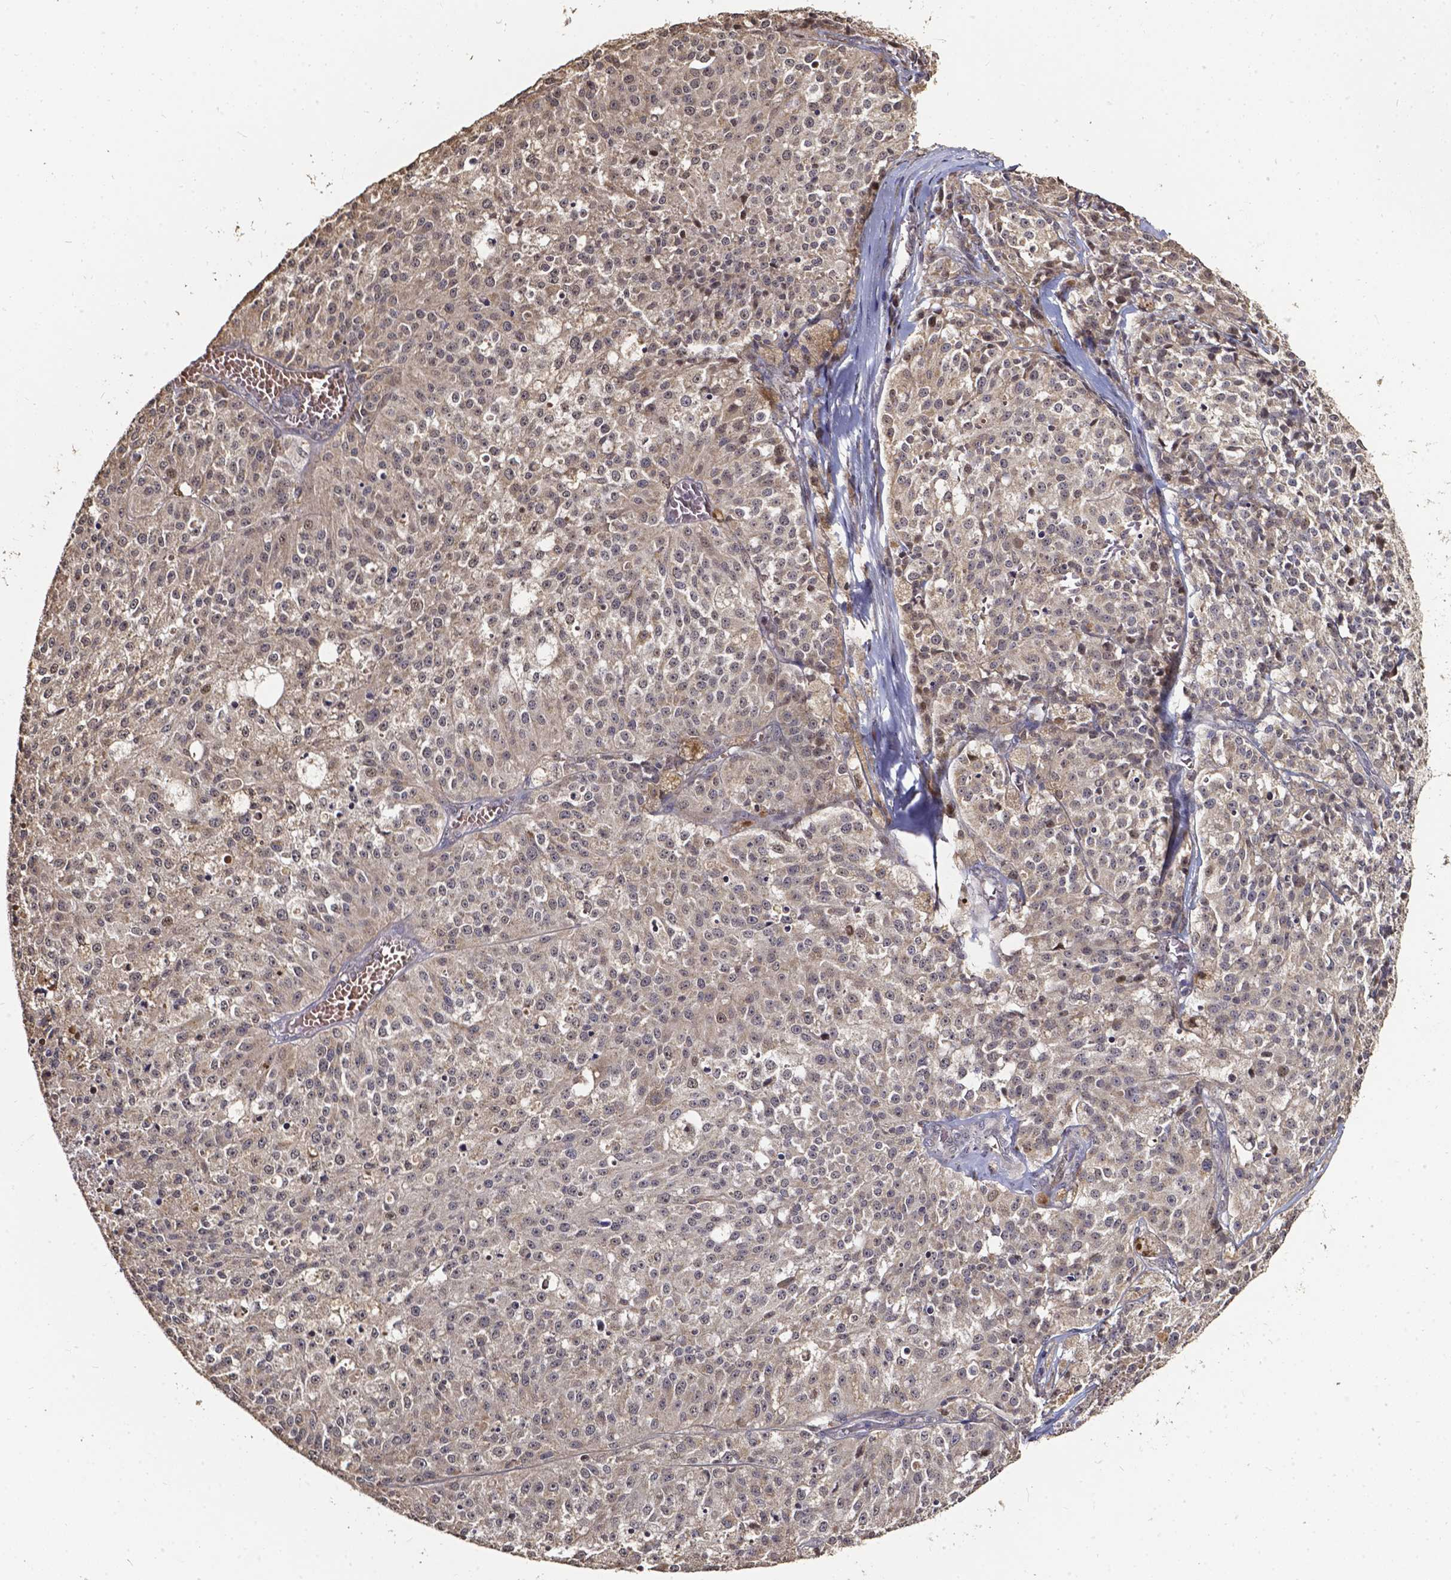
{"staining": {"intensity": "negative", "quantity": "none", "location": "none"}, "tissue": "melanoma", "cell_type": "Tumor cells", "image_type": "cancer", "snomed": [{"axis": "morphology", "description": "Malignant melanoma, Metastatic site"}, {"axis": "topography", "description": "Lymph node"}], "caption": "Tumor cells are negative for protein expression in human melanoma.", "gene": "GLRA2", "patient": {"sex": "female", "age": 64}}